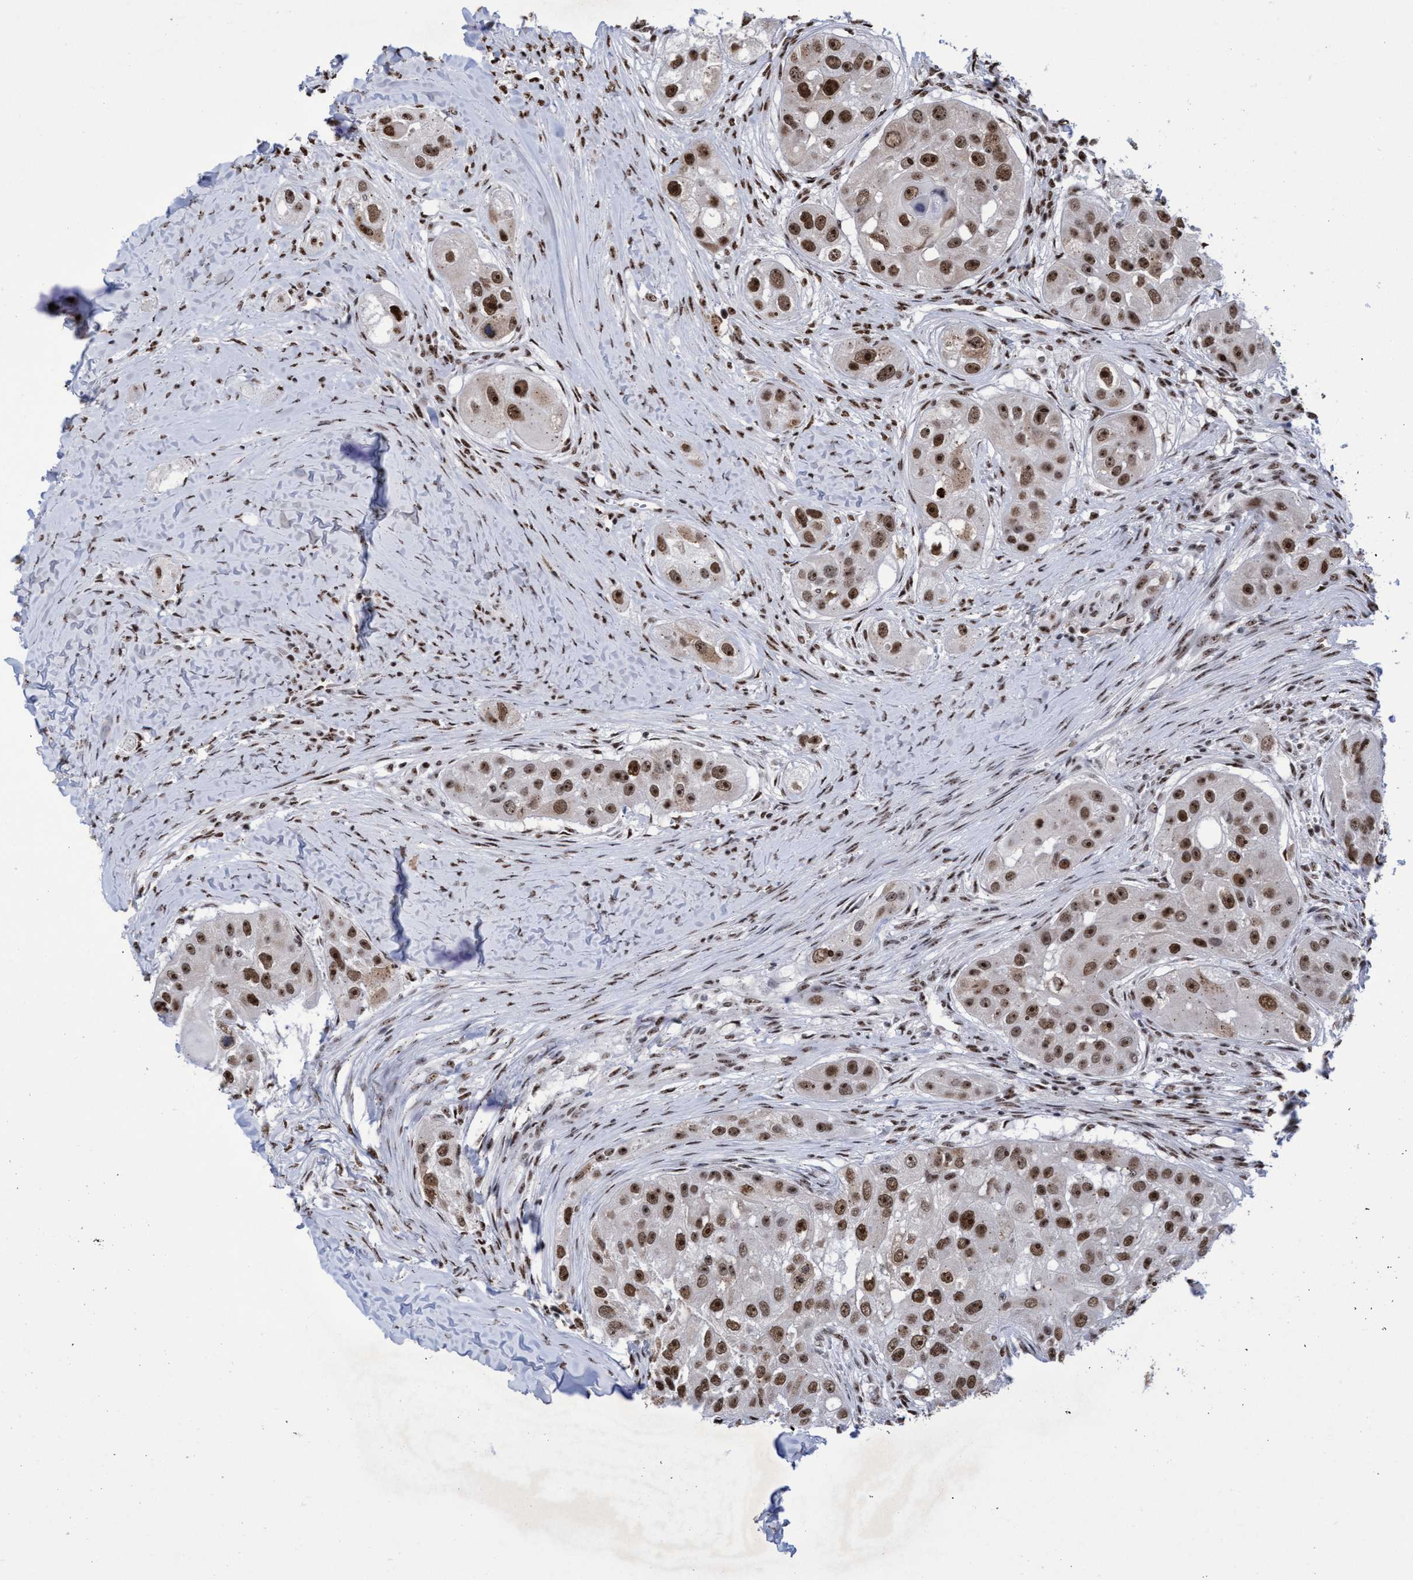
{"staining": {"intensity": "strong", "quantity": ">75%", "location": "nuclear"}, "tissue": "head and neck cancer", "cell_type": "Tumor cells", "image_type": "cancer", "snomed": [{"axis": "morphology", "description": "Normal tissue, NOS"}, {"axis": "morphology", "description": "Squamous cell carcinoma, NOS"}, {"axis": "topography", "description": "Skeletal muscle"}, {"axis": "topography", "description": "Head-Neck"}], "caption": "An image of human squamous cell carcinoma (head and neck) stained for a protein displays strong nuclear brown staining in tumor cells. (DAB IHC with brightfield microscopy, high magnification).", "gene": "EFCAB10", "patient": {"sex": "male", "age": 51}}